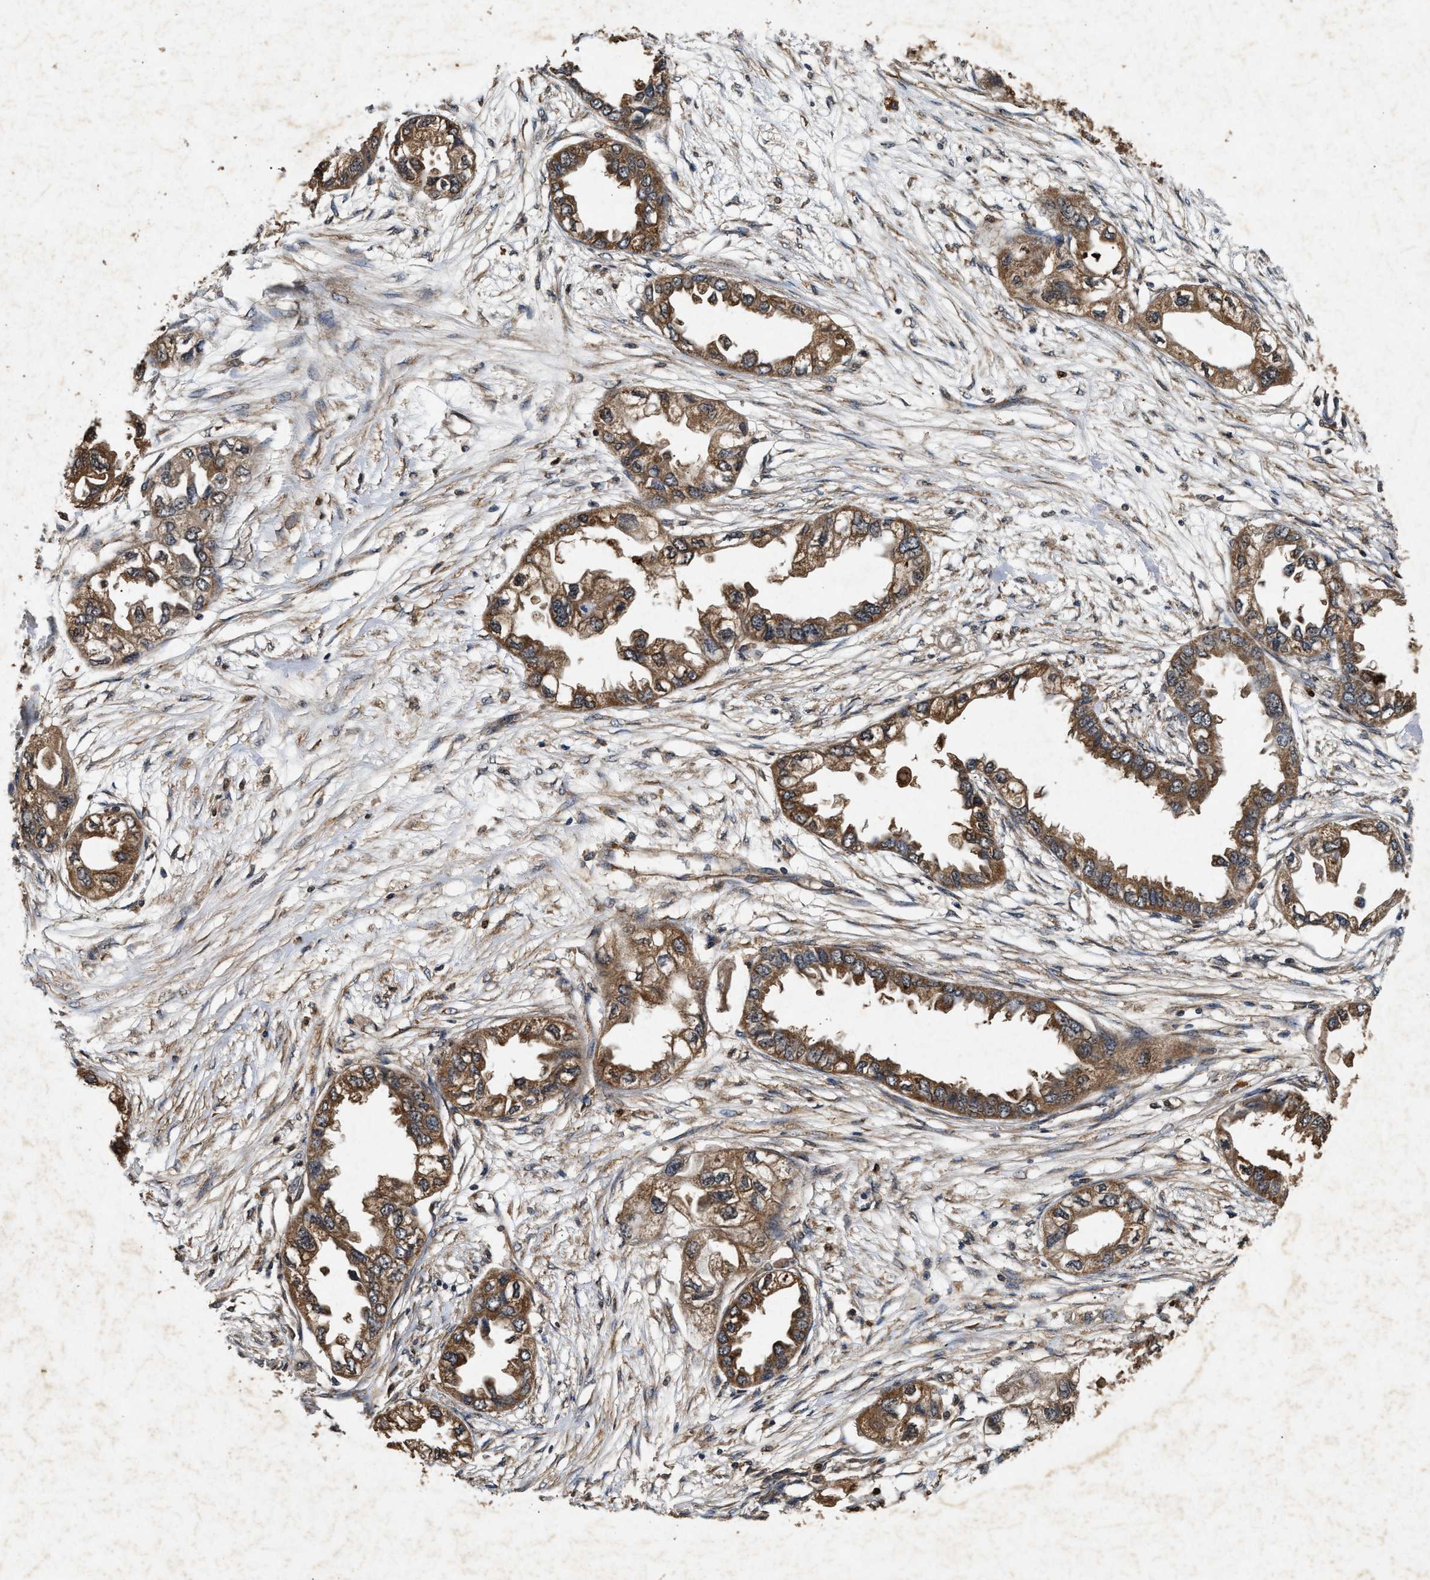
{"staining": {"intensity": "moderate", "quantity": ">75%", "location": "cytoplasmic/membranous"}, "tissue": "endometrial cancer", "cell_type": "Tumor cells", "image_type": "cancer", "snomed": [{"axis": "morphology", "description": "Adenocarcinoma, NOS"}, {"axis": "topography", "description": "Endometrium"}], "caption": "Immunohistochemistry (IHC) staining of endometrial cancer (adenocarcinoma), which shows medium levels of moderate cytoplasmic/membranous staining in about >75% of tumor cells indicating moderate cytoplasmic/membranous protein staining. The staining was performed using DAB (brown) for protein detection and nuclei were counterstained in hematoxylin (blue).", "gene": "PDAP1", "patient": {"sex": "female", "age": 67}}